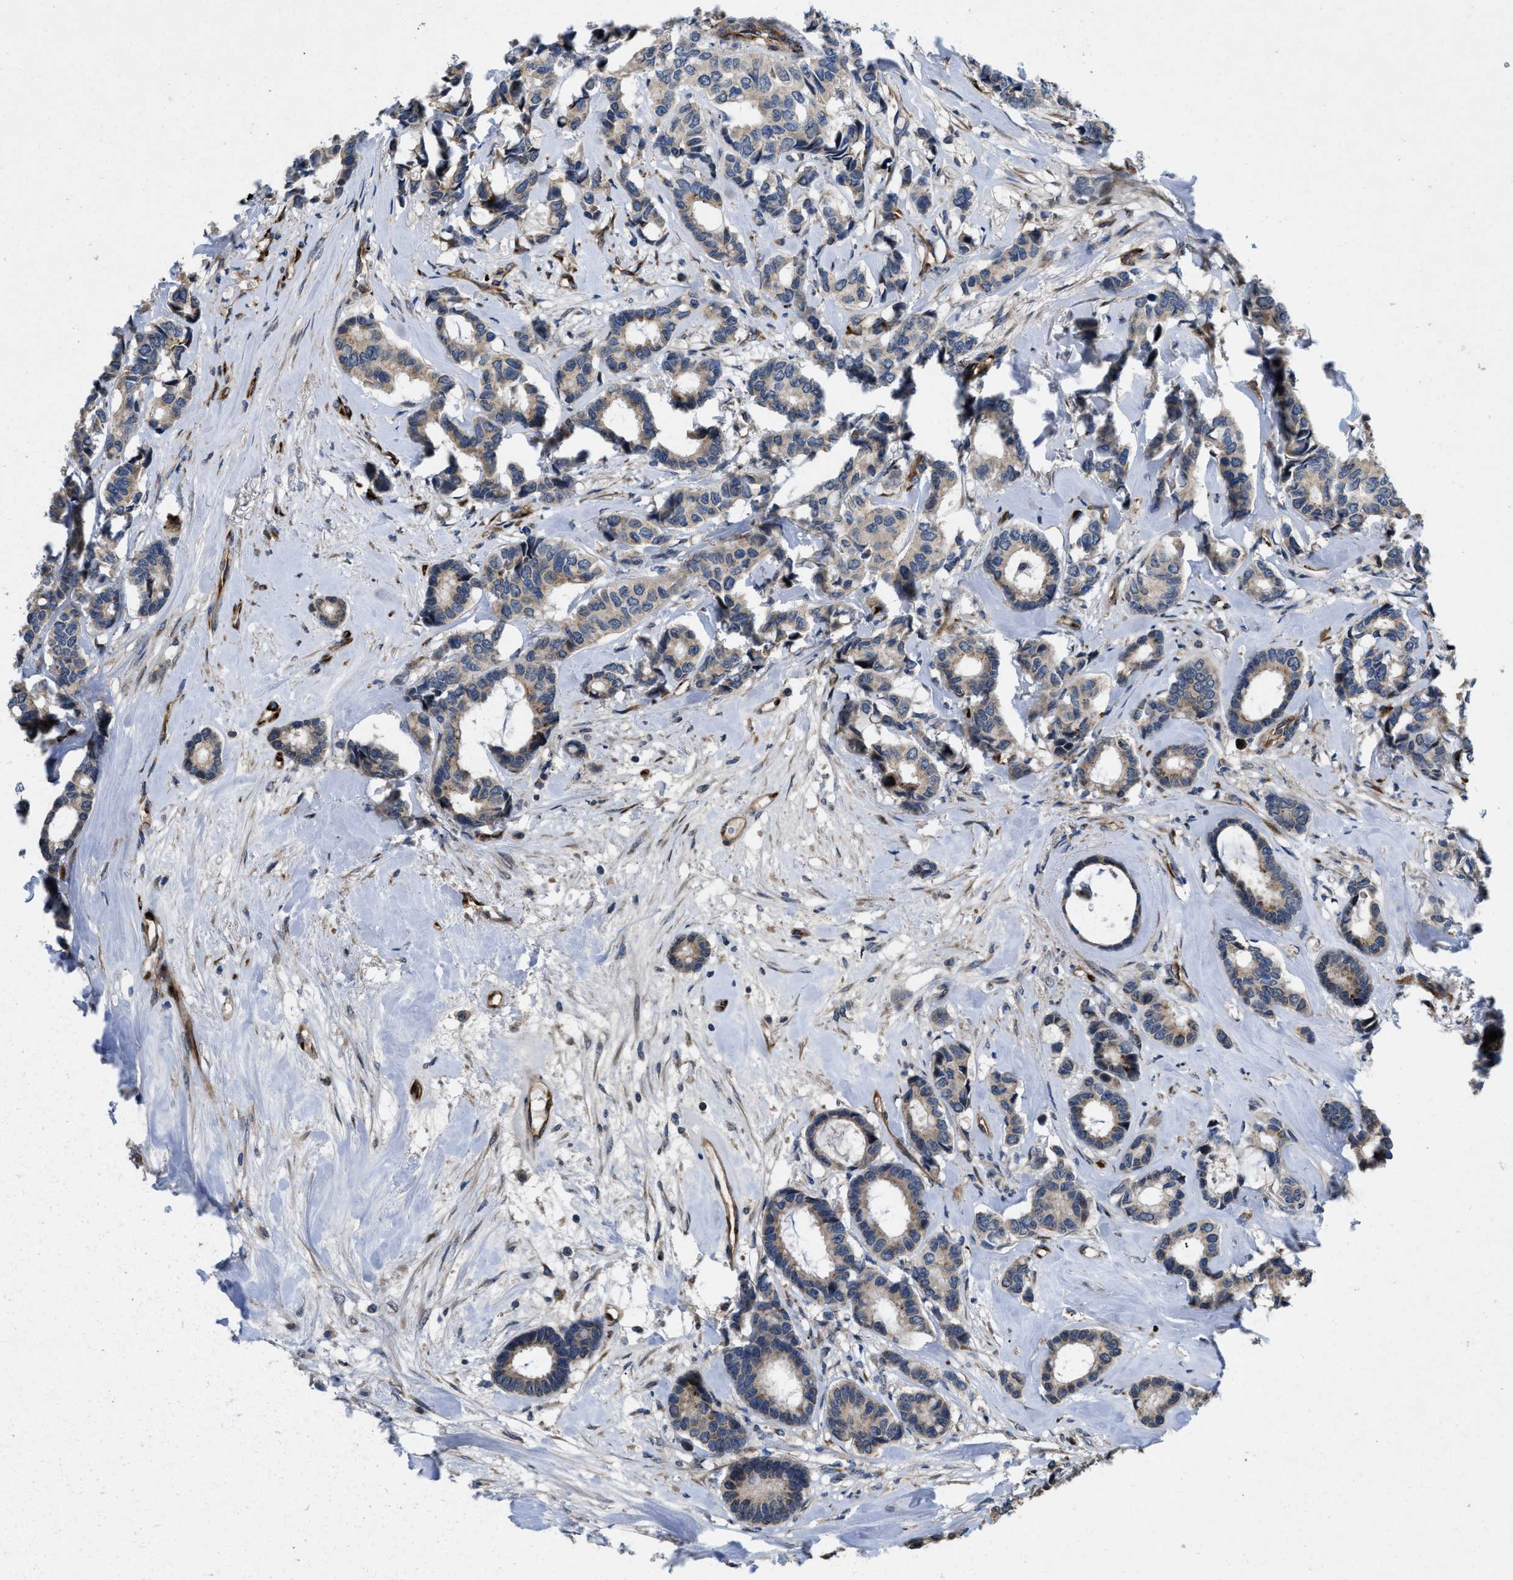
{"staining": {"intensity": "weak", "quantity": "25%-75%", "location": "cytoplasmic/membranous"}, "tissue": "breast cancer", "cell_type": "Tumor cells", "image_type": "cancer", "snomed": [{"axis": "morphology", "description": "Duct carcinoma"}, {"axis": "topography", "description": "Breast"}], "caption": "Immunohistochemistry (IHC) staining of breast cancer (invasive ductal carcinoma), which exhibits low levels of weak cytoplasmic/membranous expression in about 25%-75% of tumor cells indicating weak cytoplasmic/membranous protein staining. The staining was performed using DAB (brown) for protein detection and nuclei were counterstained in hematoxylin (blue).", "gene": "HSPA12B", "patient": {"sex": "female", "age": 87}}